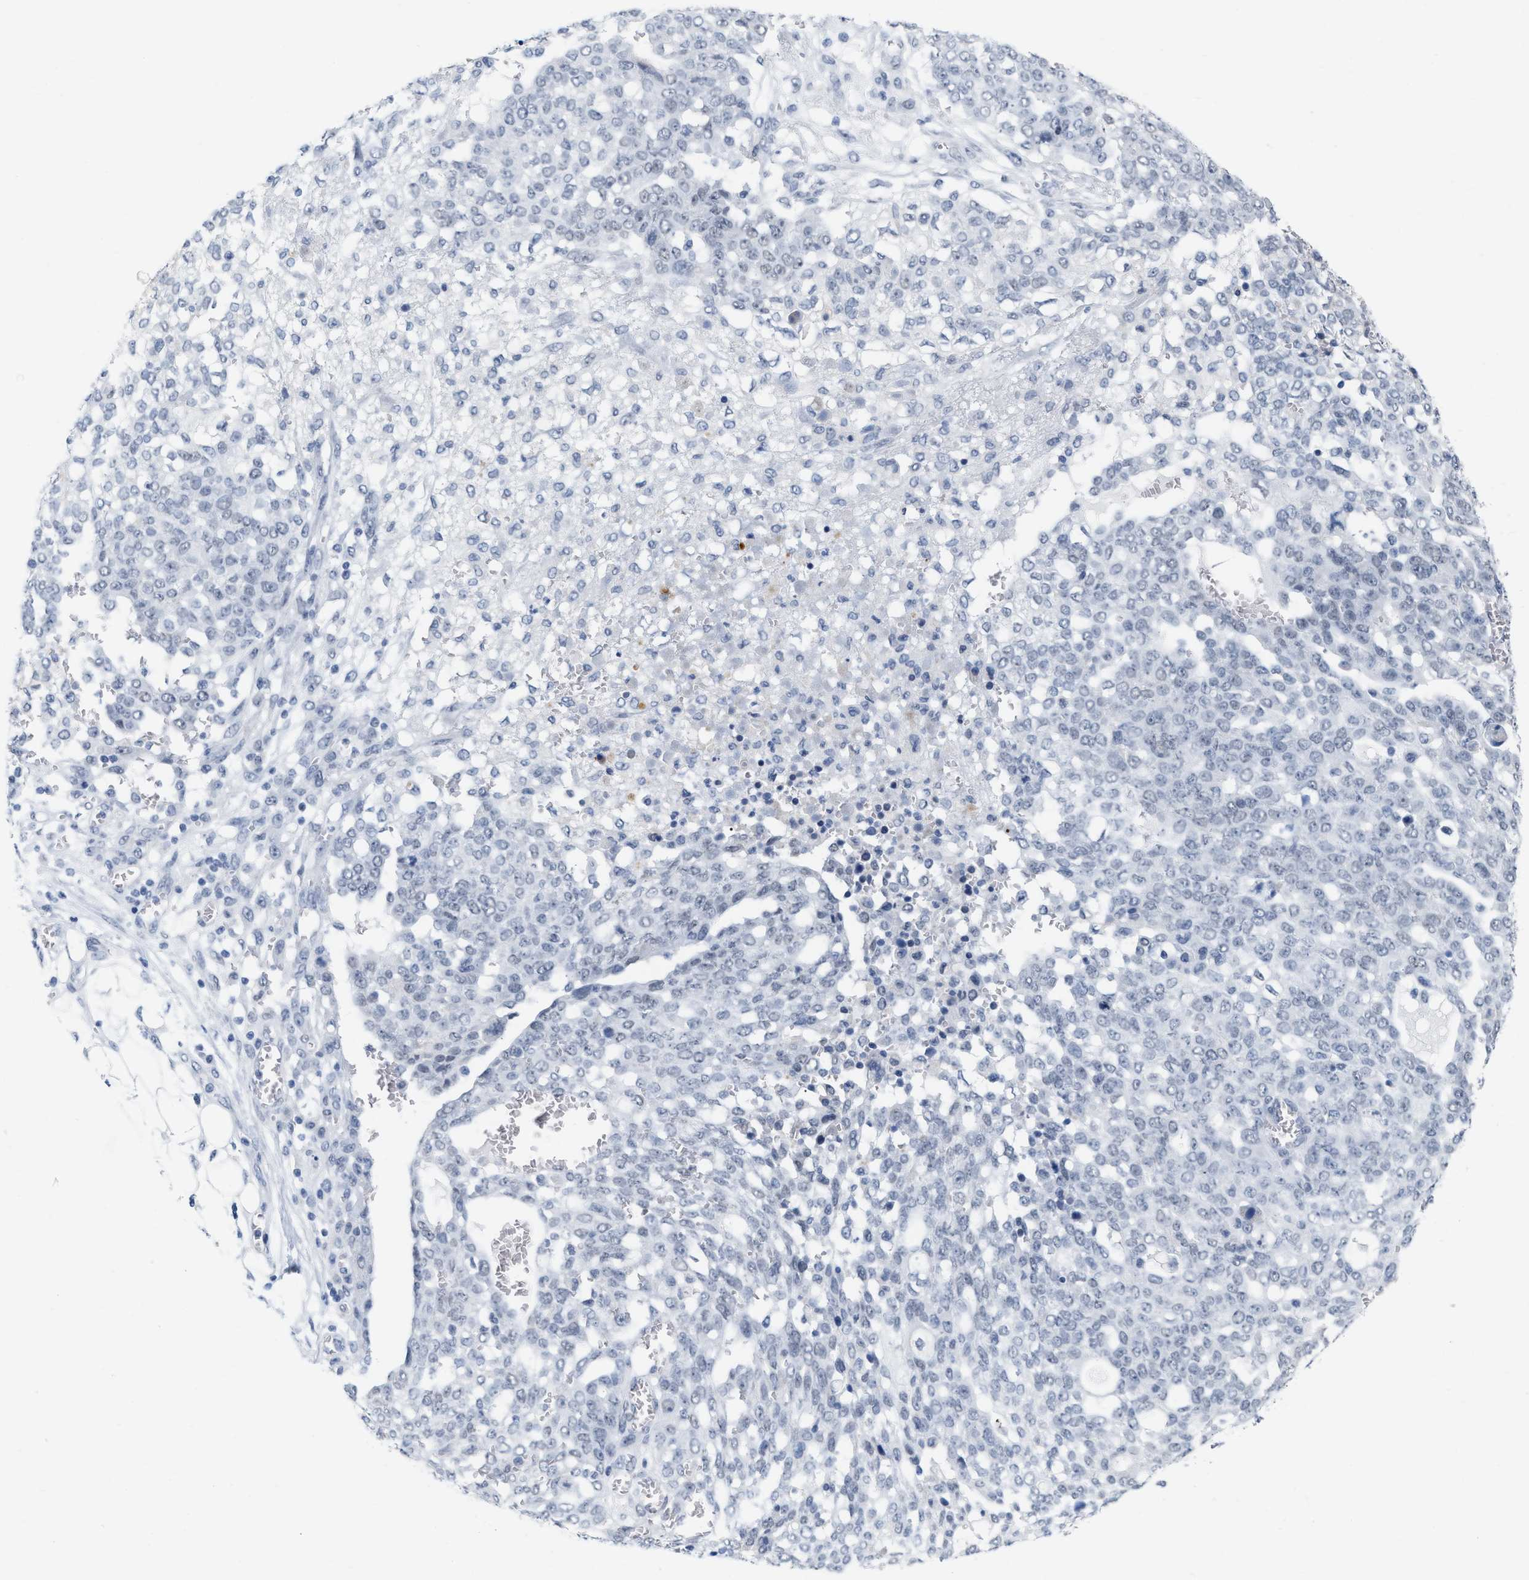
{"staining": {"intensity": "negative", "quantity": "none", "location": "none"}, "tissue": "ovarian cancer", "cell_type": "Tumor cells", "image_type": "cancer", "snomed": [{"axis": "morphology", "description": "Cystadenocarcinoma, serous, NOS"}, {"axis": "topography", "description": "Soft tissue"}, {"axis": "topography", "description": "Ovary"}], "caption": "Micrograph shows no protein expression in tumor cells of ovarian cancer (serous cystadenocarcinoma) tissue. (DAB (3,3'-diaminobenzidine) immunohistochemistry with hematoxylin counter stain).", "gene": "XIRP1", "patient": {"sex": "female", "age": 57}}